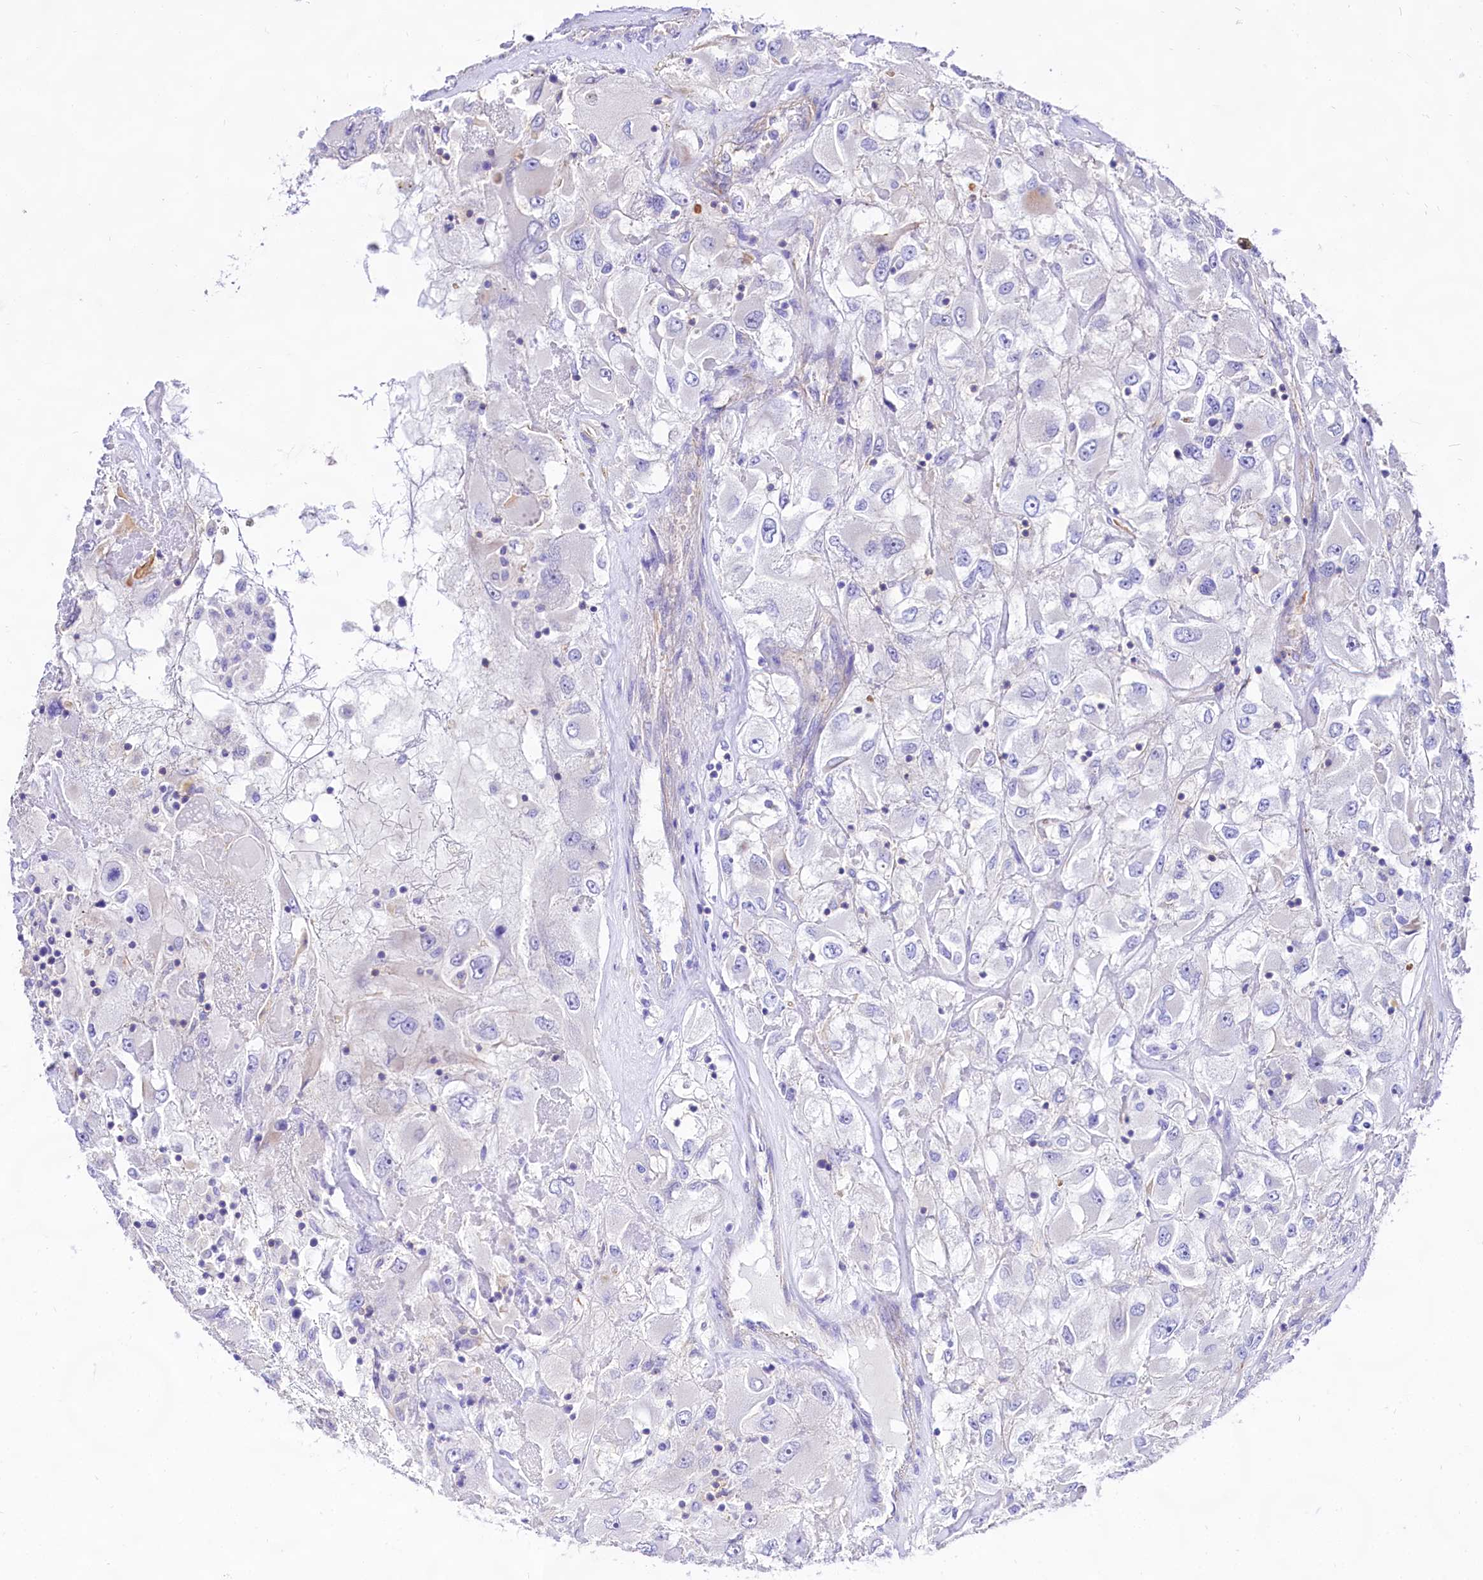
{"staining": {"intensity": "negative", "quantity": "none", "location": "none"}, "tissue": "renal cancer", "cell_type": "Tumor cells", "image_type": "cancer", "snomed": [{"axis": "morphology", "description": "Adenocarcinoma, NOS"}, {"axis": "topography", "description": "Kidney"}], "caption": "Immunohistochemistry of adenocarcinoma (renal) exhibits no staining in tumor cells. The staining was performed using DAB to visualize the protein expression in brown, while the nuclei were stained in blue with hematoxylin (Magnification: 20x).", "gene": "CD99", "patient": {"sex": "female", "age": 52}}